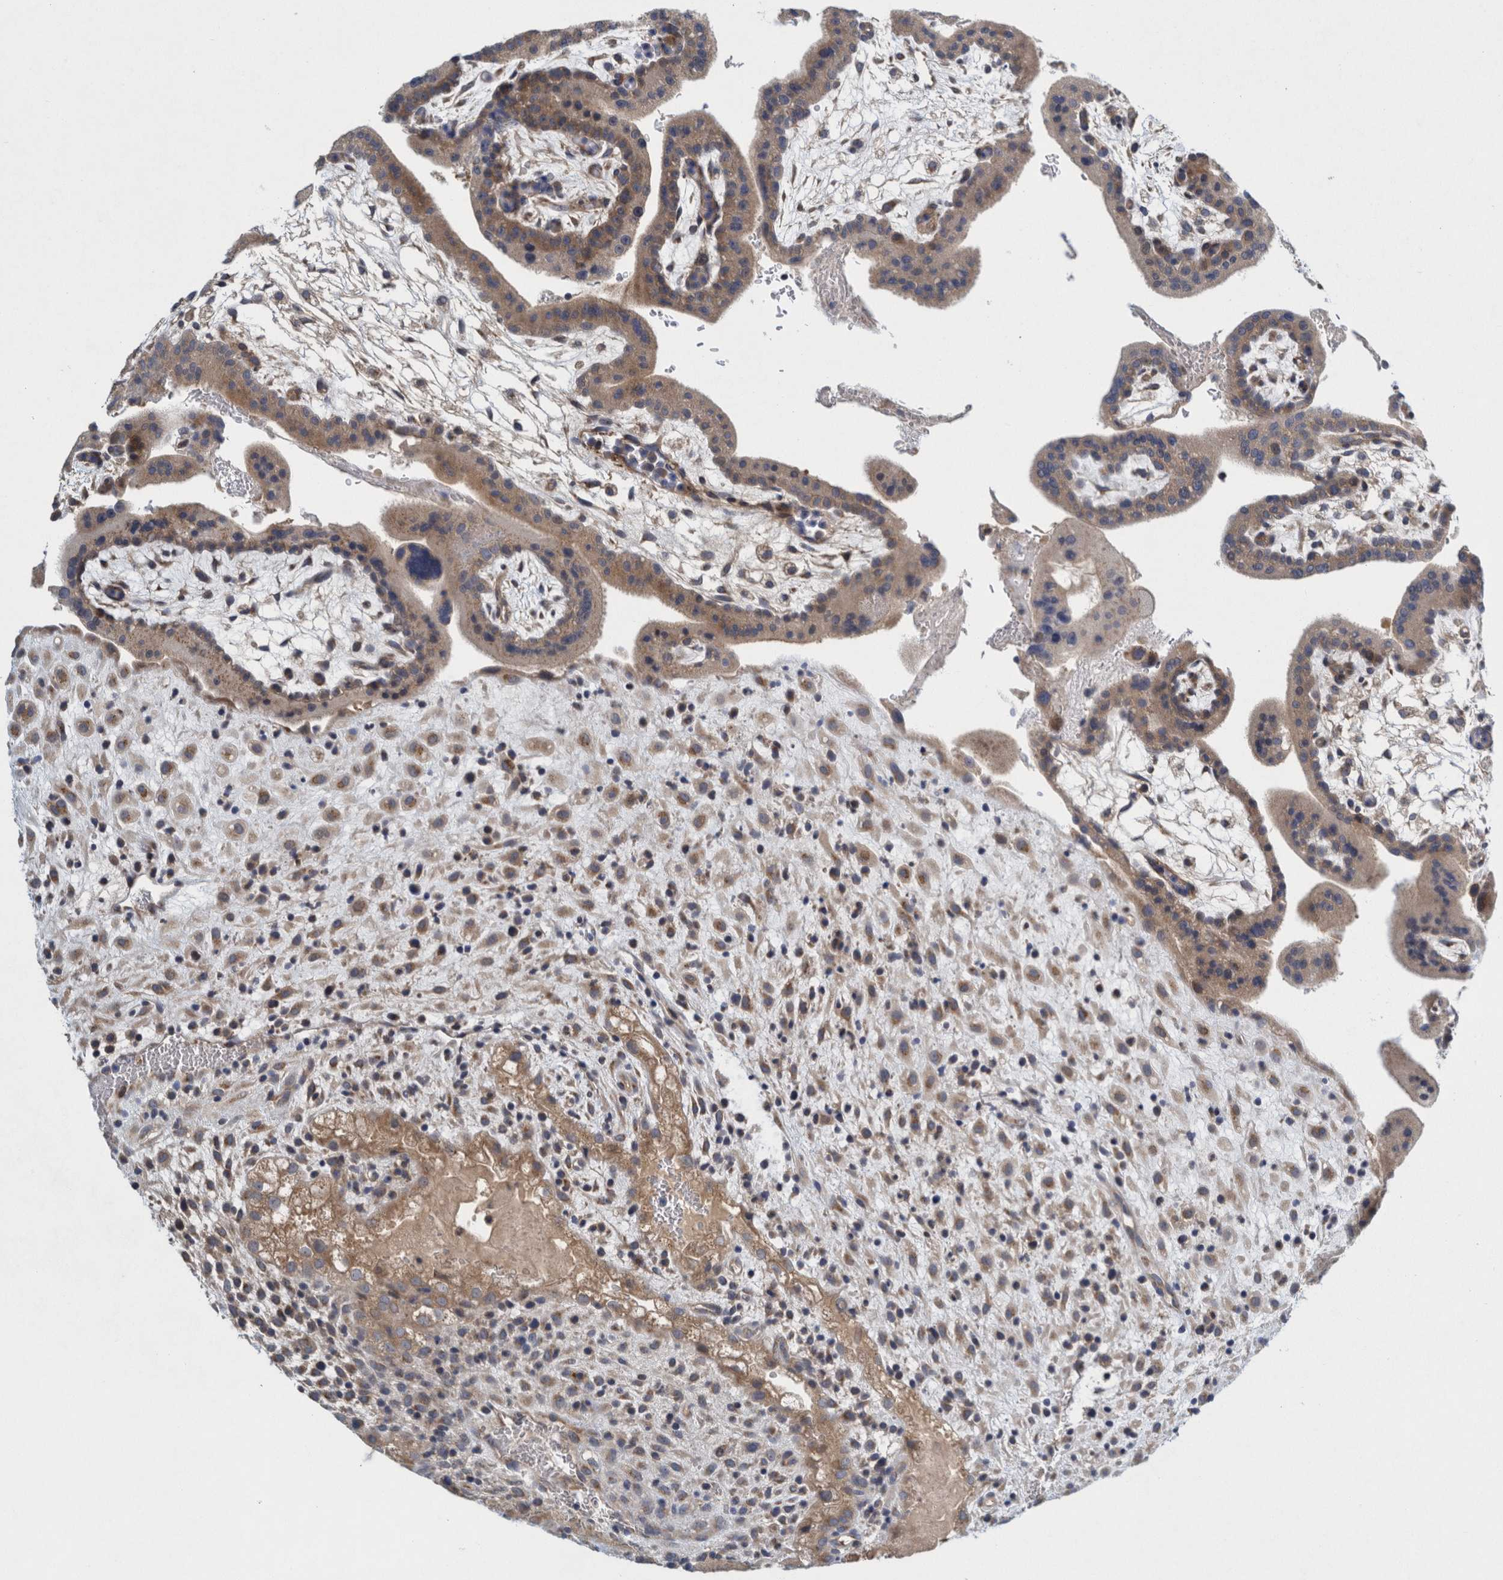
{"staining": {"intensity": "weak", "quantity": ">75%", "location": "cytoplasmic/membranous"}, "tissue": "placenta", "cell_type": "Decidual cells", "image_type": "normal", "snomed": [{"axis": "morphology", "description": "Normal tissue, NOS"}, {"axis": "topography", "description": "Placenta"}], "caption": "Protein expression analysis of normal placenta displays weak cytoplasmic/membranous expression in approximately >75% of decidual cells.", "gene": "ZNF324B", "patient": {"sex": "female", "age": 35}}